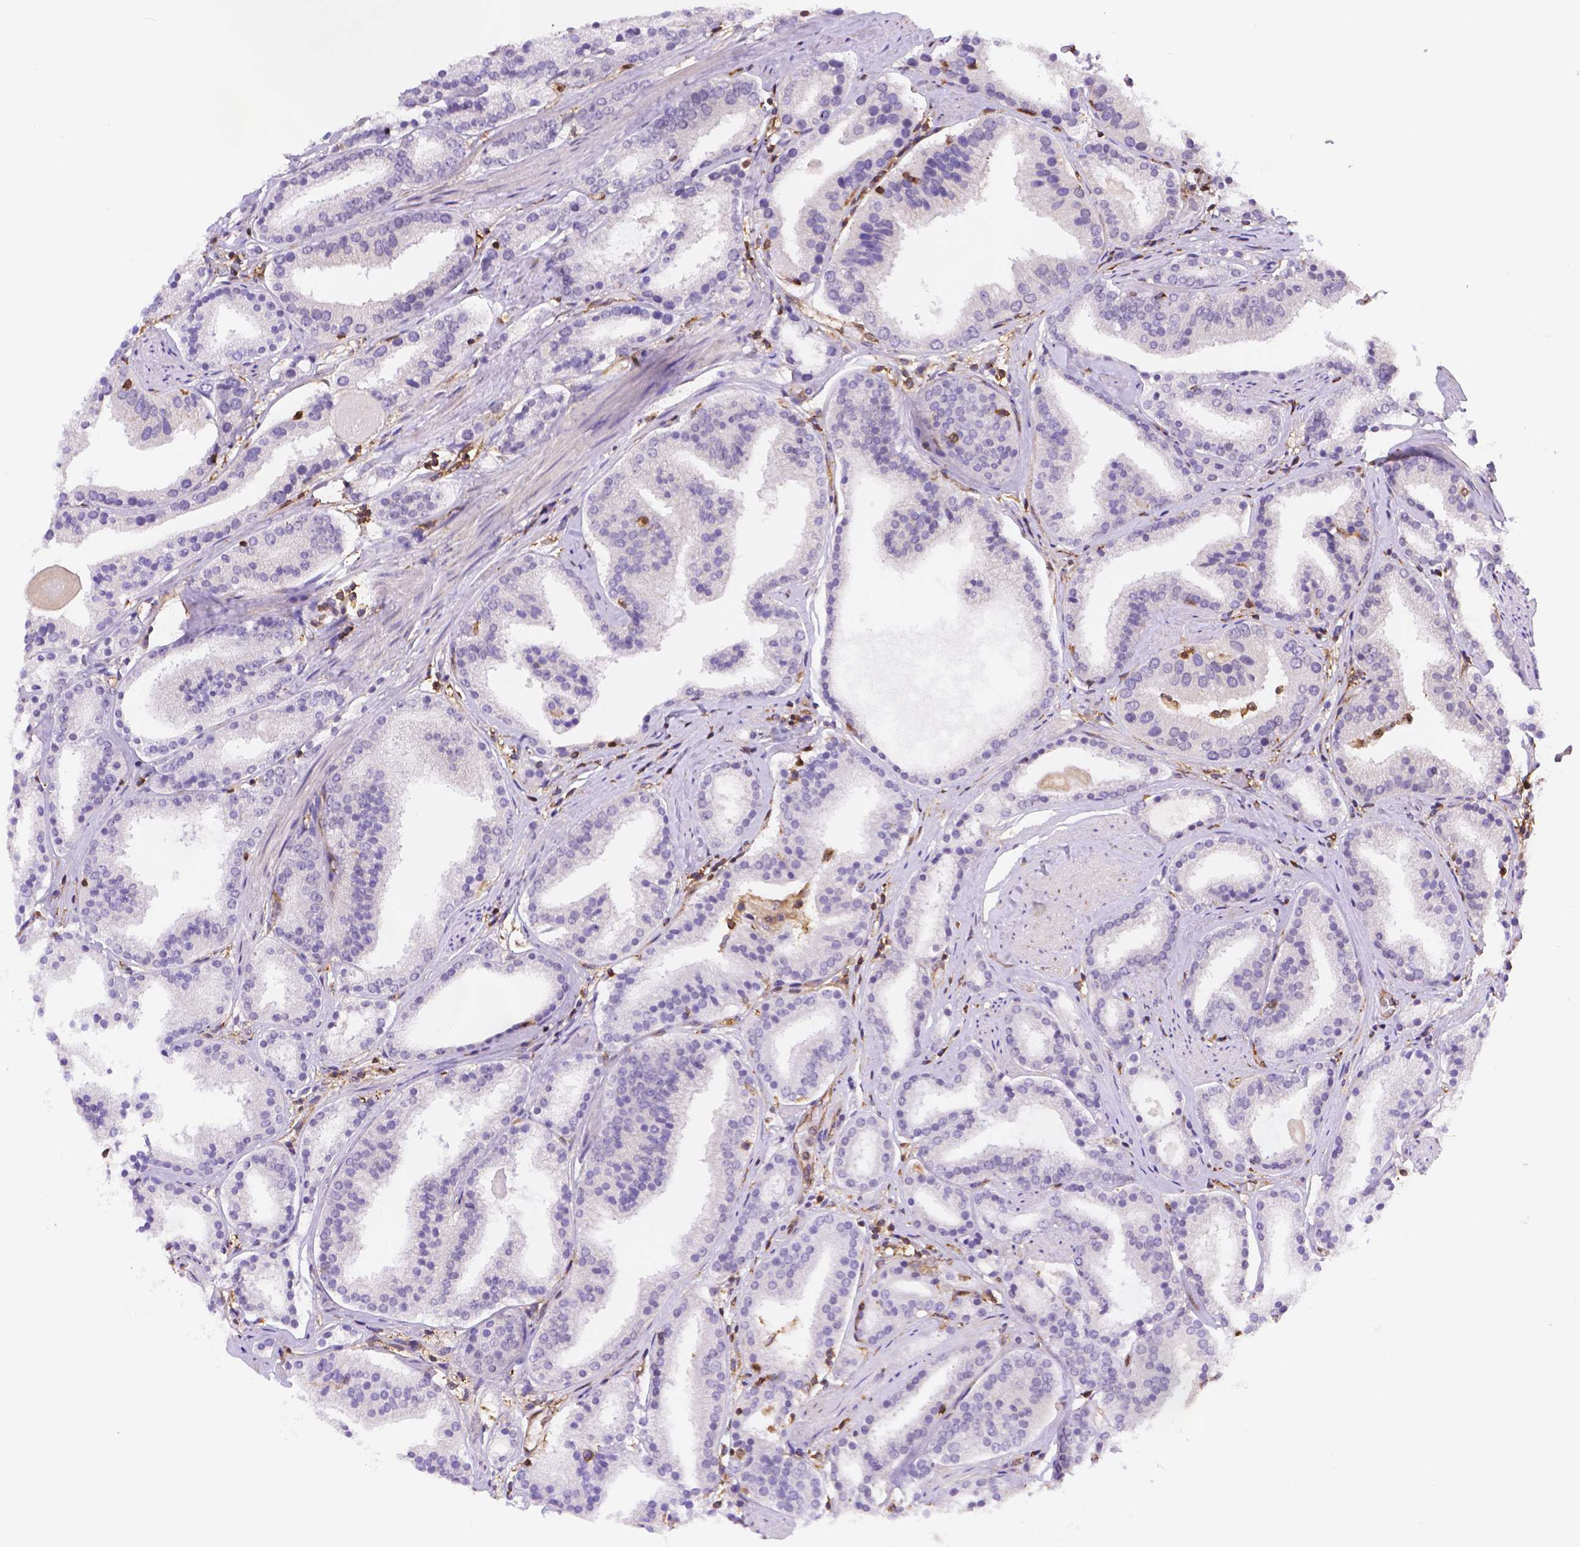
{"staining": {"intensity": "negative", "quantity": "none", "location": "none"}, "tissue": "prostate cancer", "cell_type": "Tumor cells", "image_type": "cancer", "snomed": [{"axis": "morphology", "description": "Adenocarcinoma, High grade"}, {"axis": "topography", "description": "Prostate"}], "caption": "Immunohistochemistry histopathology image of neoplastic tissue: prostate cancer (adenocarcinoma (high-grade)) stained with DAB (3,3'-diaminobenzidine) exhibits no significant protein expression in tumor cells. (Stains: DAB (3,3'-diaminobenzidine) immunohistochemistry with hematoxylin counter stain, Microscopy: brightfield microscopy at high magnification).", "gene": "DMWD", "patient": {"sex": "male", "age": 63}}